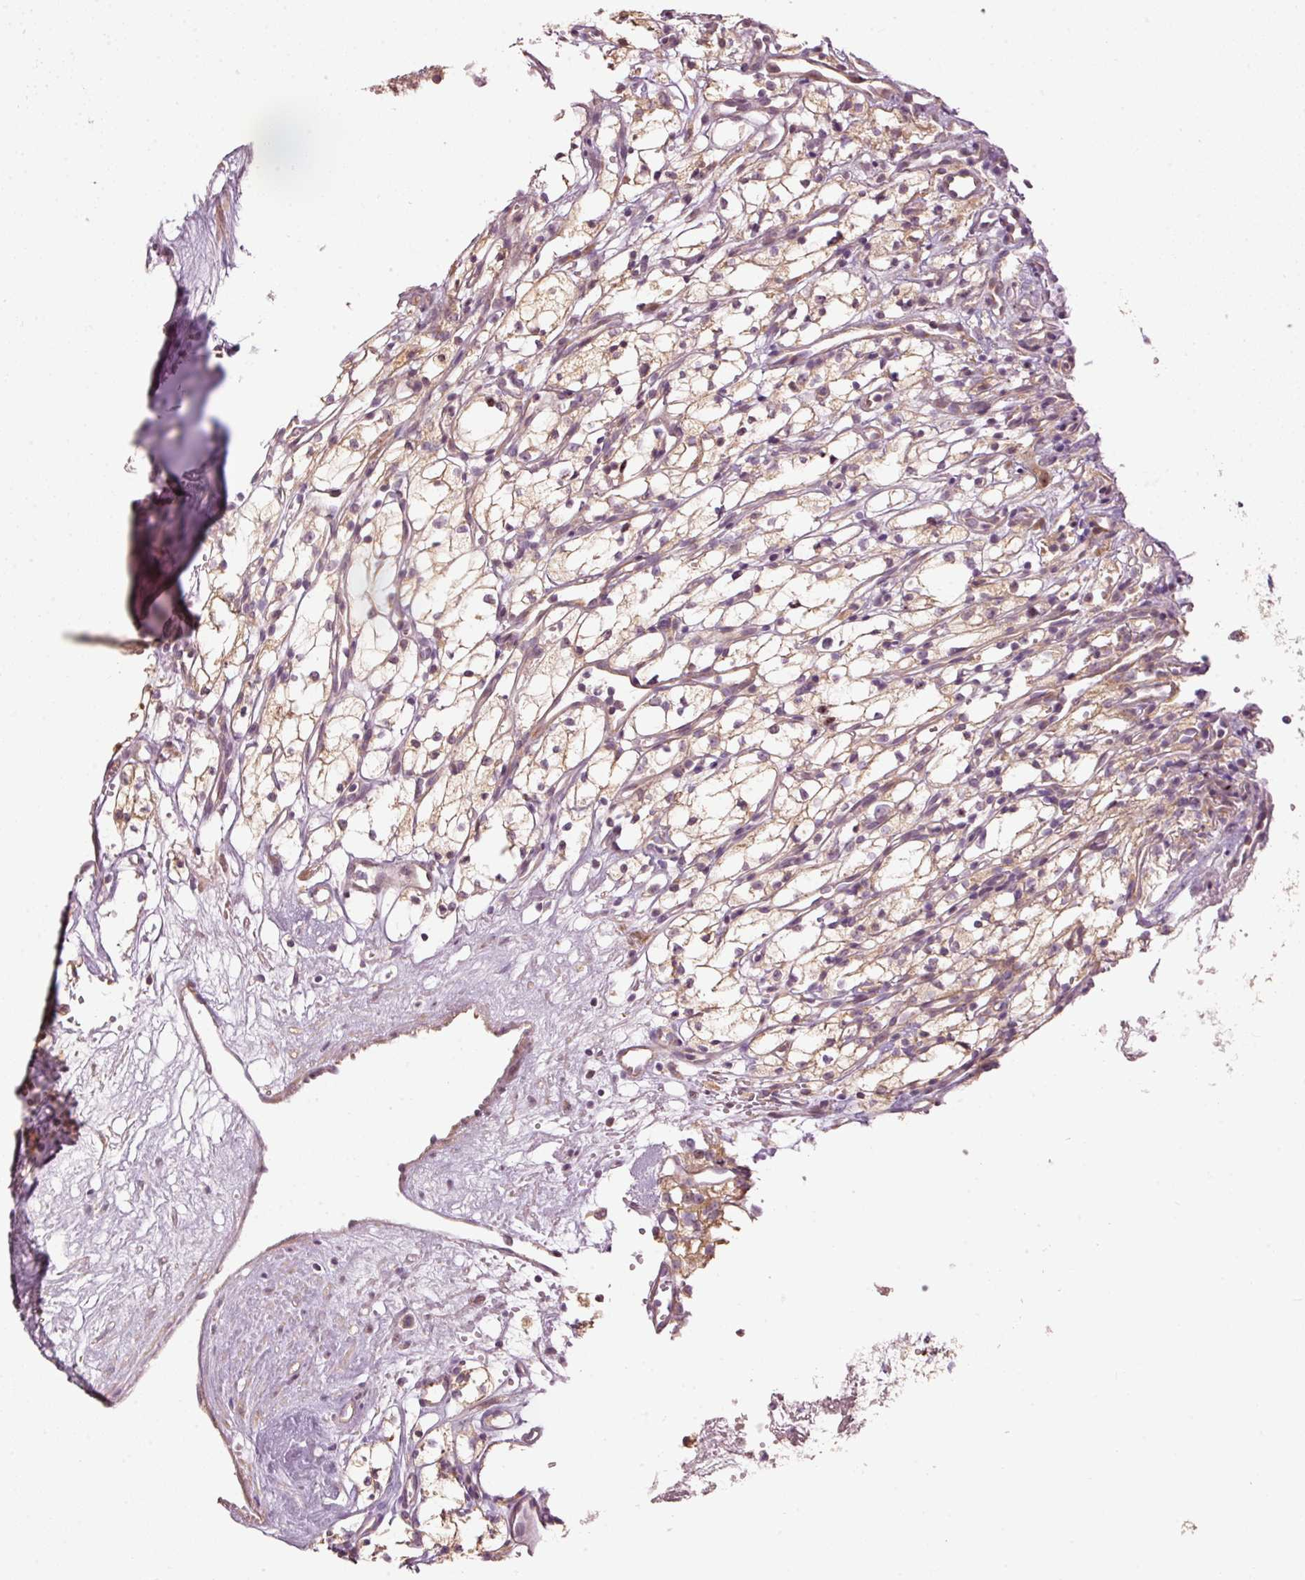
{"staining": {"intensity": "weak", "quantity": "25%-75%", "location": "cytoplasmic/membranous"}, "tissue": "renal cancer", "cell_type": "Tumor cells", "image_type": "cancer", "snomed": [{"axis": "morphology", "description": "Adenocarcinoma, NOS"}, {"axis": "topography", "description": "Kidney"}], "caption": "Weak cytoplasmic/membranous positivity for a protein is seen in about 25%-75% of tumor cells of adenocarcinoma (renal) using immunohistochemistry (IHC).", "gene": "MAP10", "patient": {"sex": "male", "age": 59}}